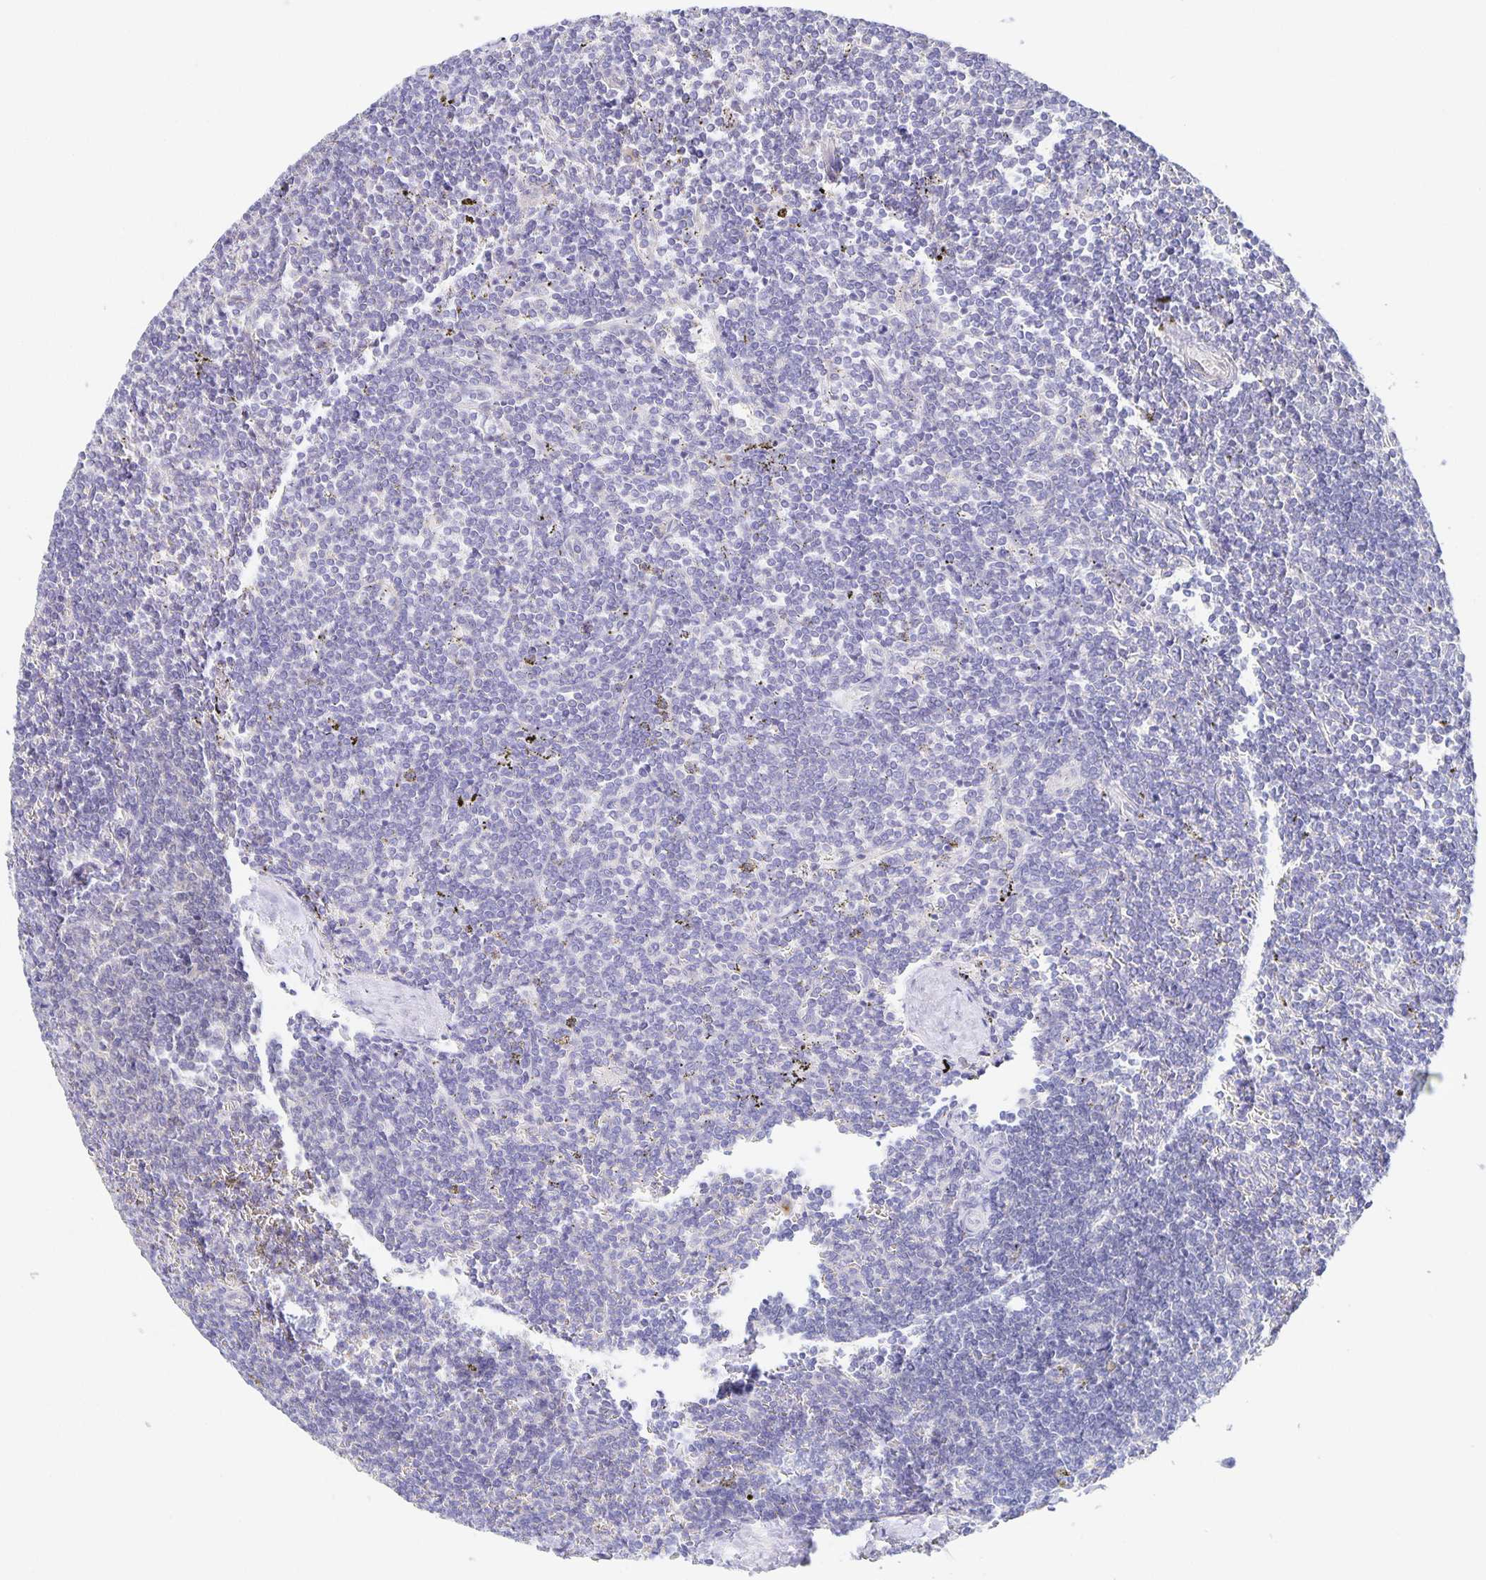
{"staining": {"intensity": "negative", "quantity": "none", "location": "none"}, "tissue": "lymphoma", "cell_type": "Tumor cells", "image_type": "cancer", "snomed": [{"axis": "morphology", "description": "Malignant lymphoma, non-Hodgkin's type, Low grade"}, {"axis": "topography", "description": "Spleen"}], "caption": "Immunohistochemistry photomicrograph of neoplastic tissue: lymphoma stained with DAB (3,3'-diaminobenzidine) demonstrates no significant protein expression in tumor cells.", "gene": "USO1", "patient": {"sex": "male", "age": 78}}